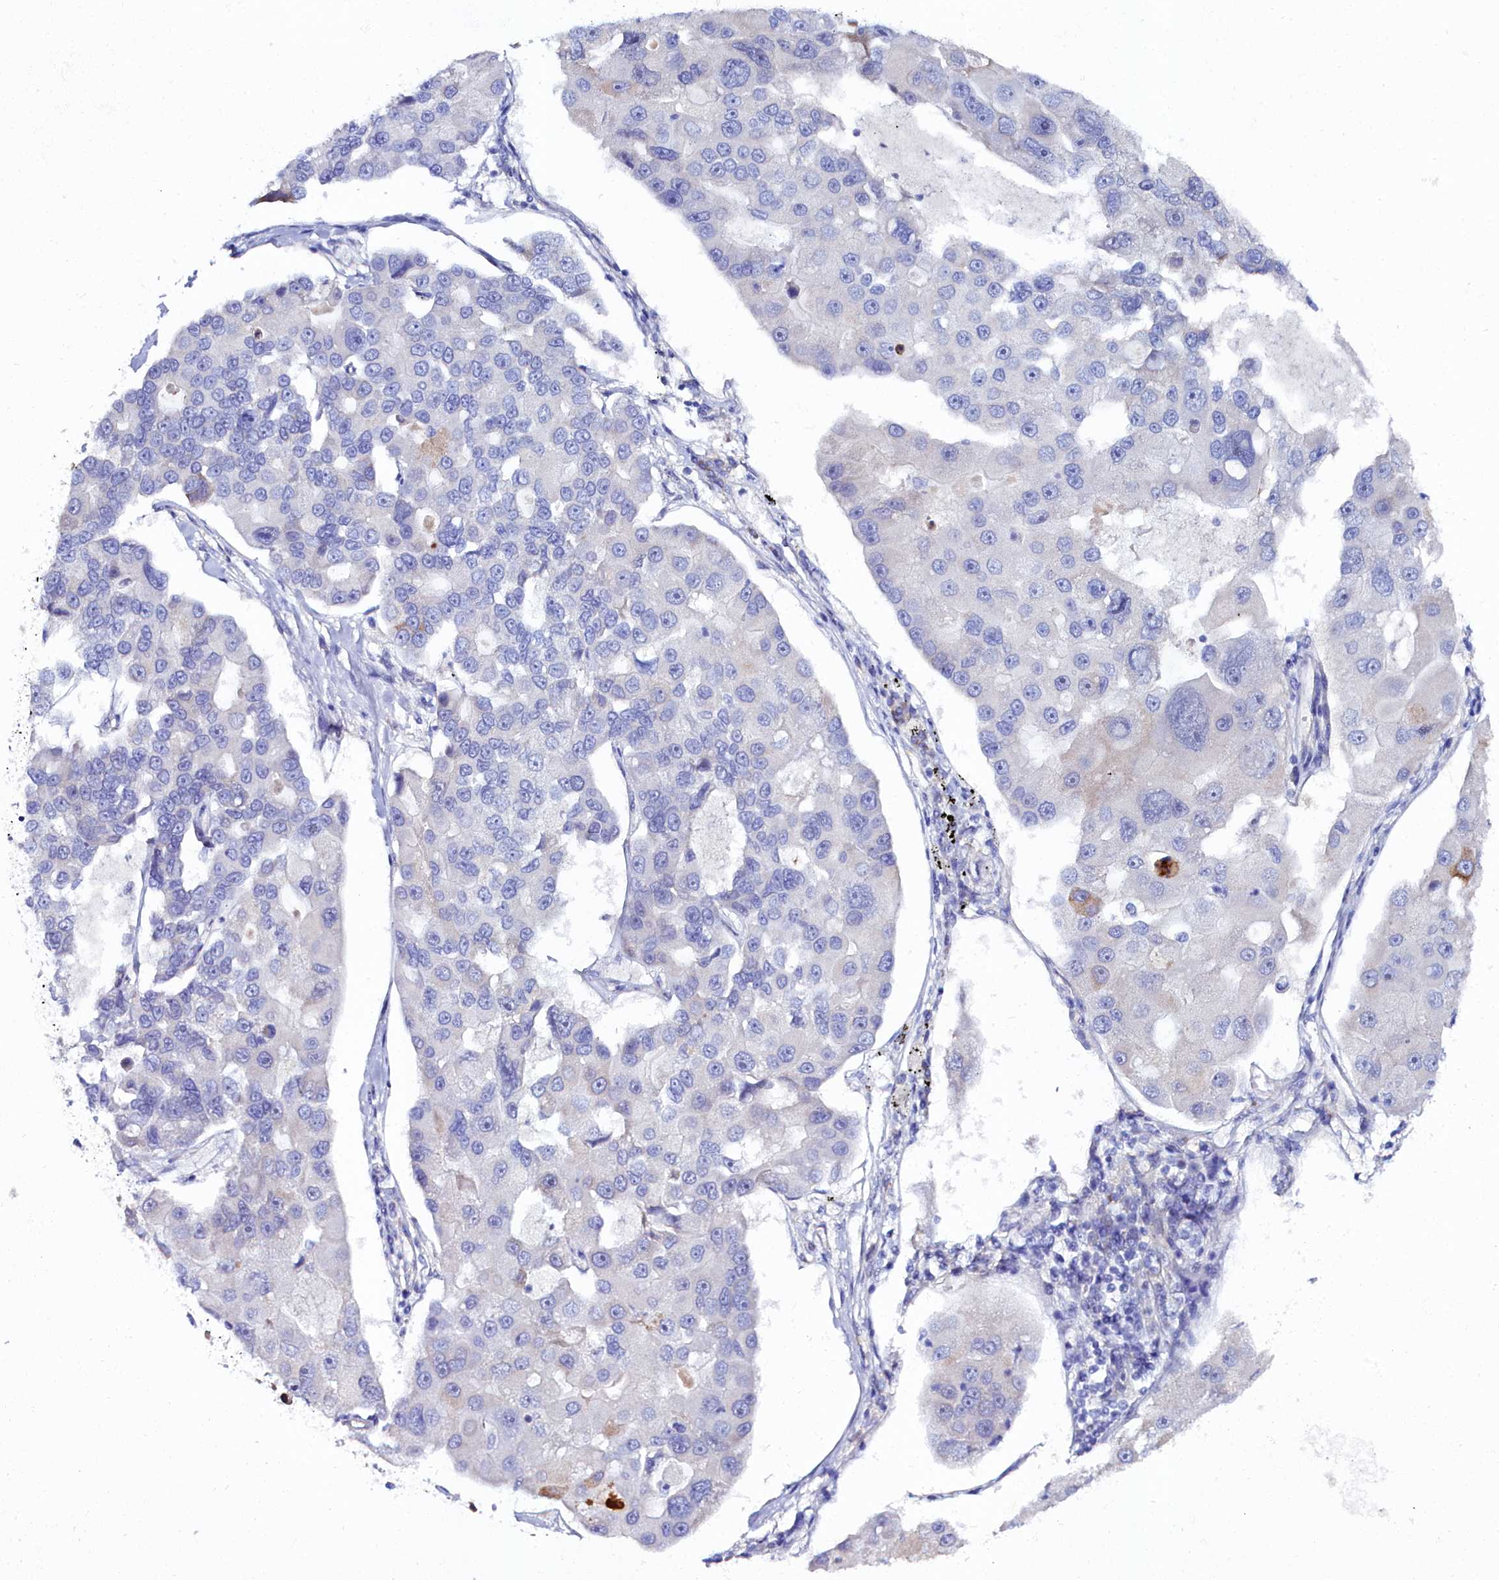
{"staining": {"intensity": "negative", "quantity": "none", "location": "none"}, "tissue": "lung cancer", "cell_type": "Tumor cells", "image_type": "cancer", "snomed": [{"axis": "morphology", "description": "Adenocarcinoma, NOS"}, {"axis": "topography", "description": "Lung"}], "caption": "DAB immunohistochemical staining of human lung adenocarcinoma displays no significant staining in tumor cells.", "gene": "SLC49A3", "patient": {"sex": "female", "age": 54}}